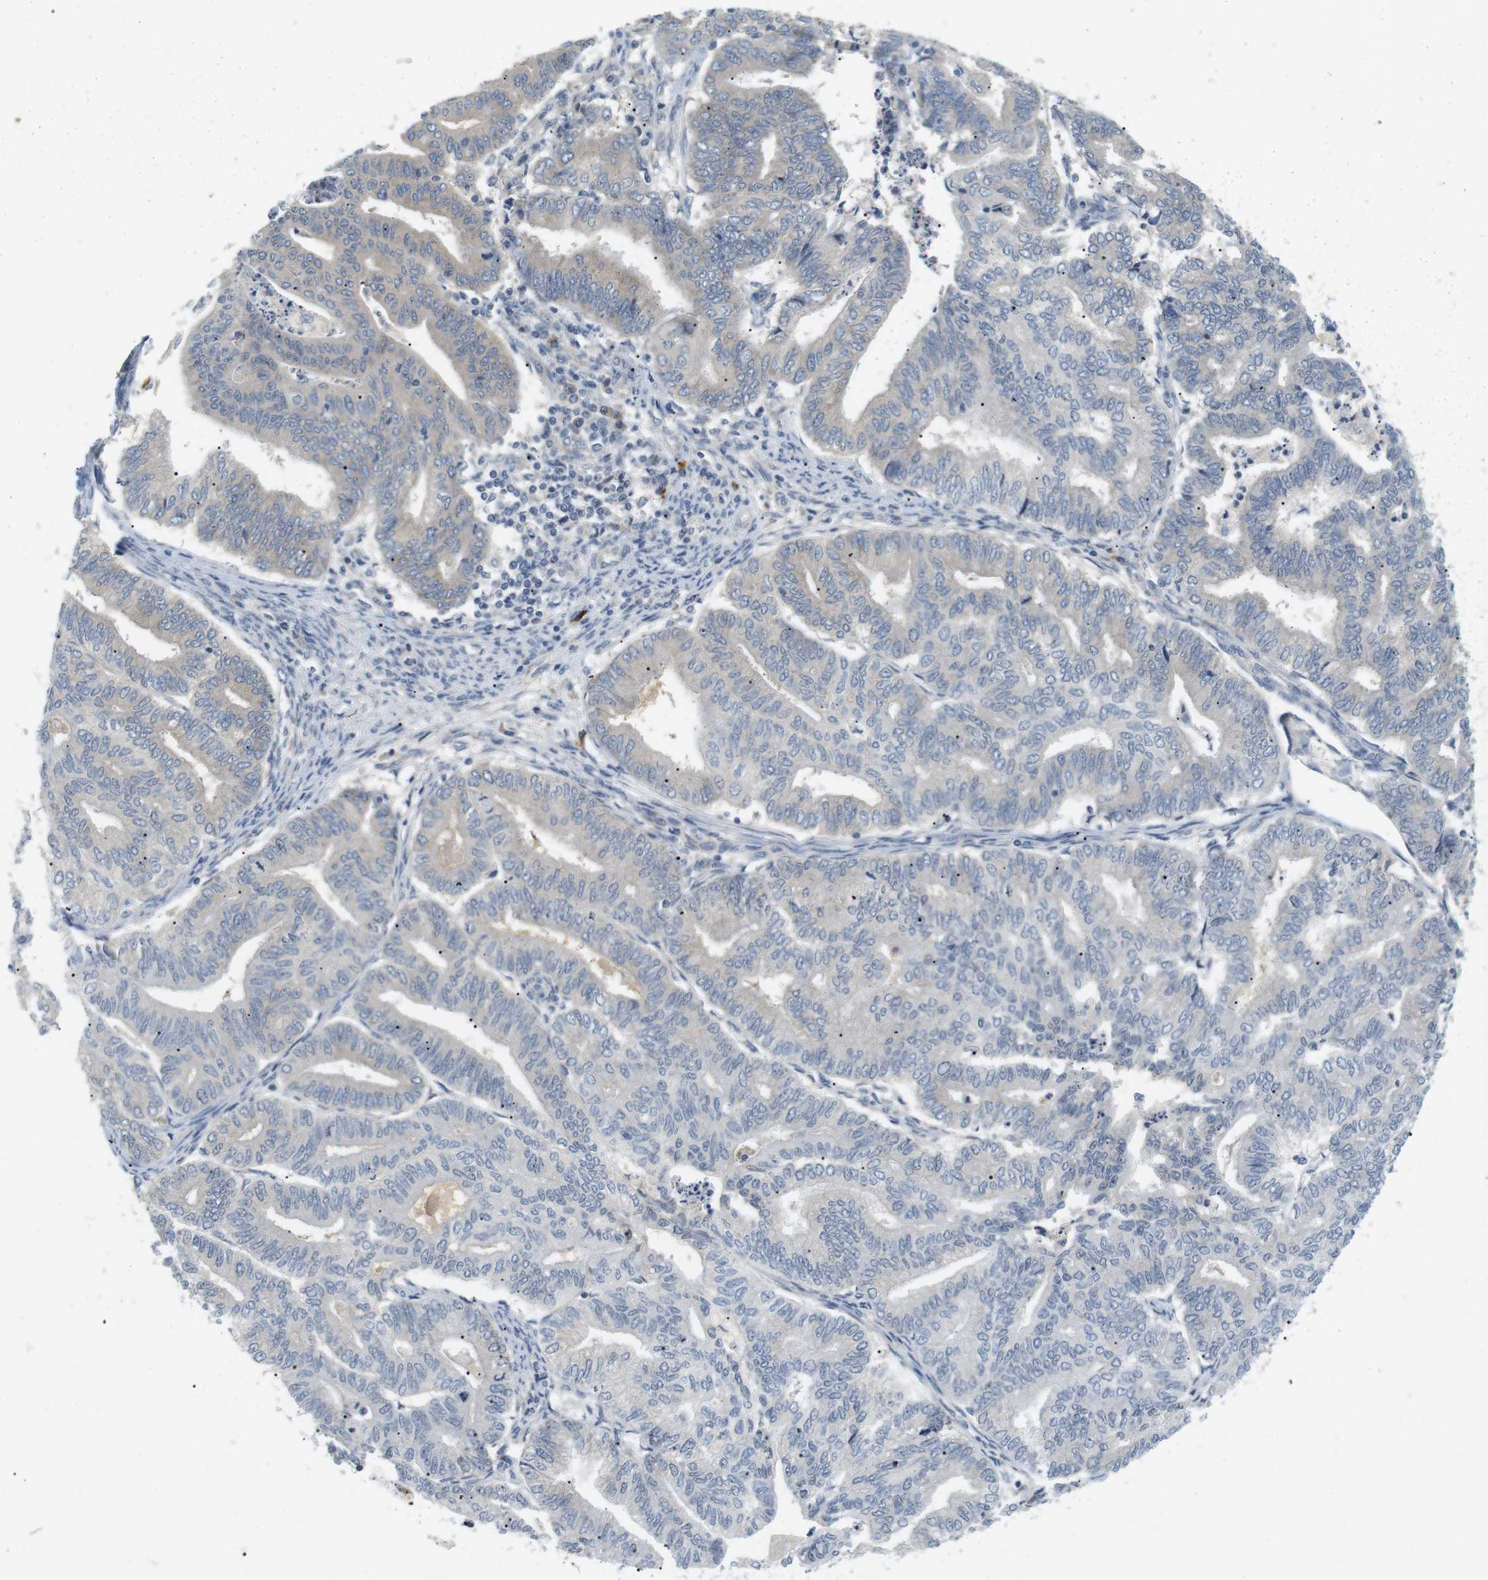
{"staining": {"intensity": "negative", "quantity": "none", "location": "none"}, "tissue": "endometrial cancer", "cell_type": "Tumor cells", "image_type": "cancer", "snomed": [{"axis": "morphology", "description": "Adenocarcinoma, NOS"}, {"axis": "topography", "description": "Endometrium"}], "caption": "DAB (3,3'-diaminobenzidine) immunohistochemical staining of human endometrial cancer (adenocarcinoma) exhibits no significant staining in tumor cells.", "gene": "EVA1C", "patient": {"sex": "female", "age": 79}}